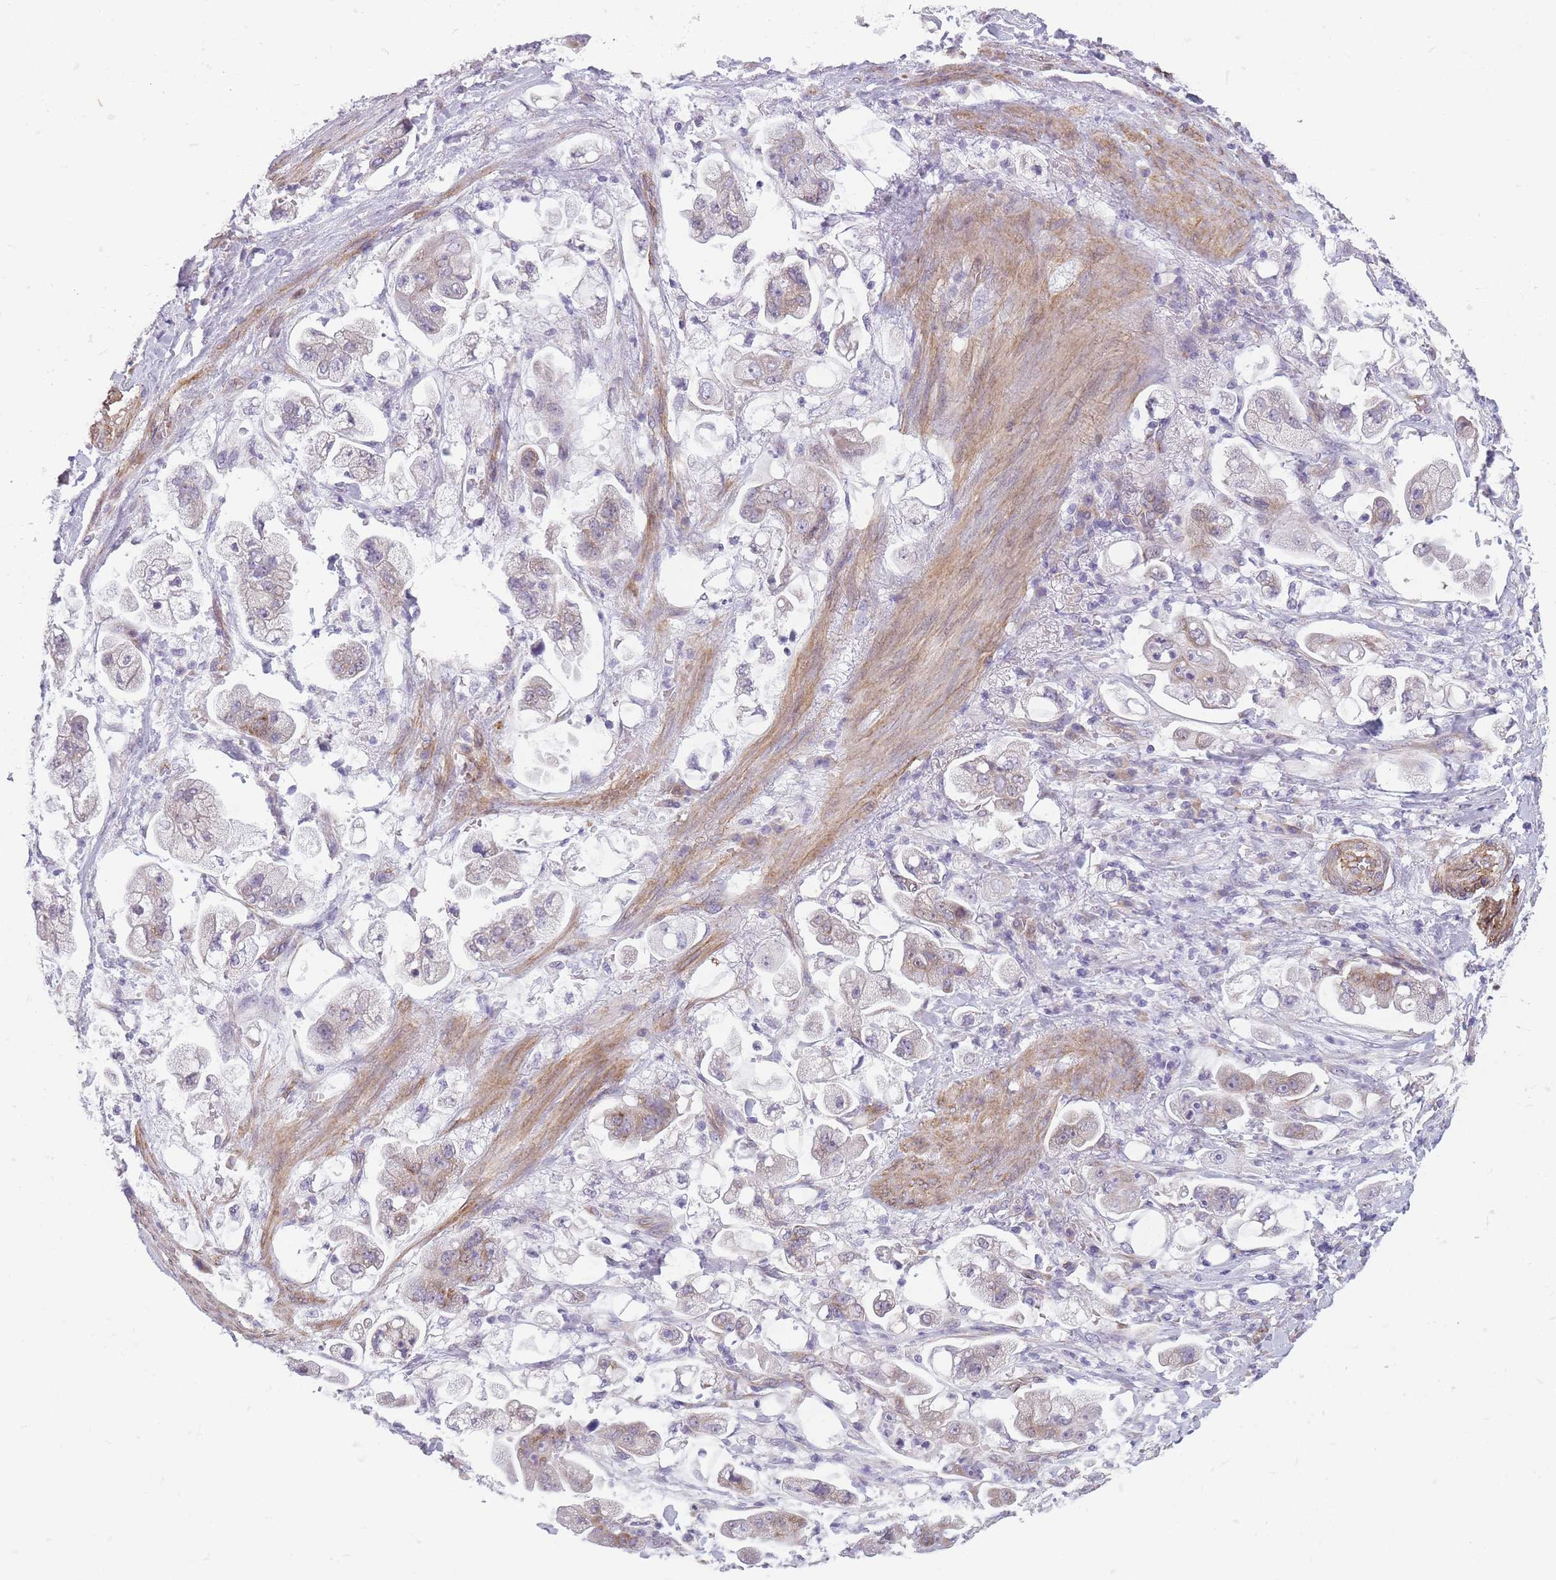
{"staining": {"intensity": "weak", "quantity": "<25%", "location": "cytoplasmic/membranous"}, "tissue": "stomach cancer", "cell_type": "Tumor cells", "image_type": "cancer", "snomed": [{"axis": "morphology", "description": "Adenocarcinoma, NOS"}, {"axis": "topography", "description": "Stomach"}], "caption": "Immunohistochemical staining of stomach adenocarcinoma demonstrates no significant staining in tumor cells.", "gene": "OR6B3", "patient": {"sex": "male", "age": 62}}